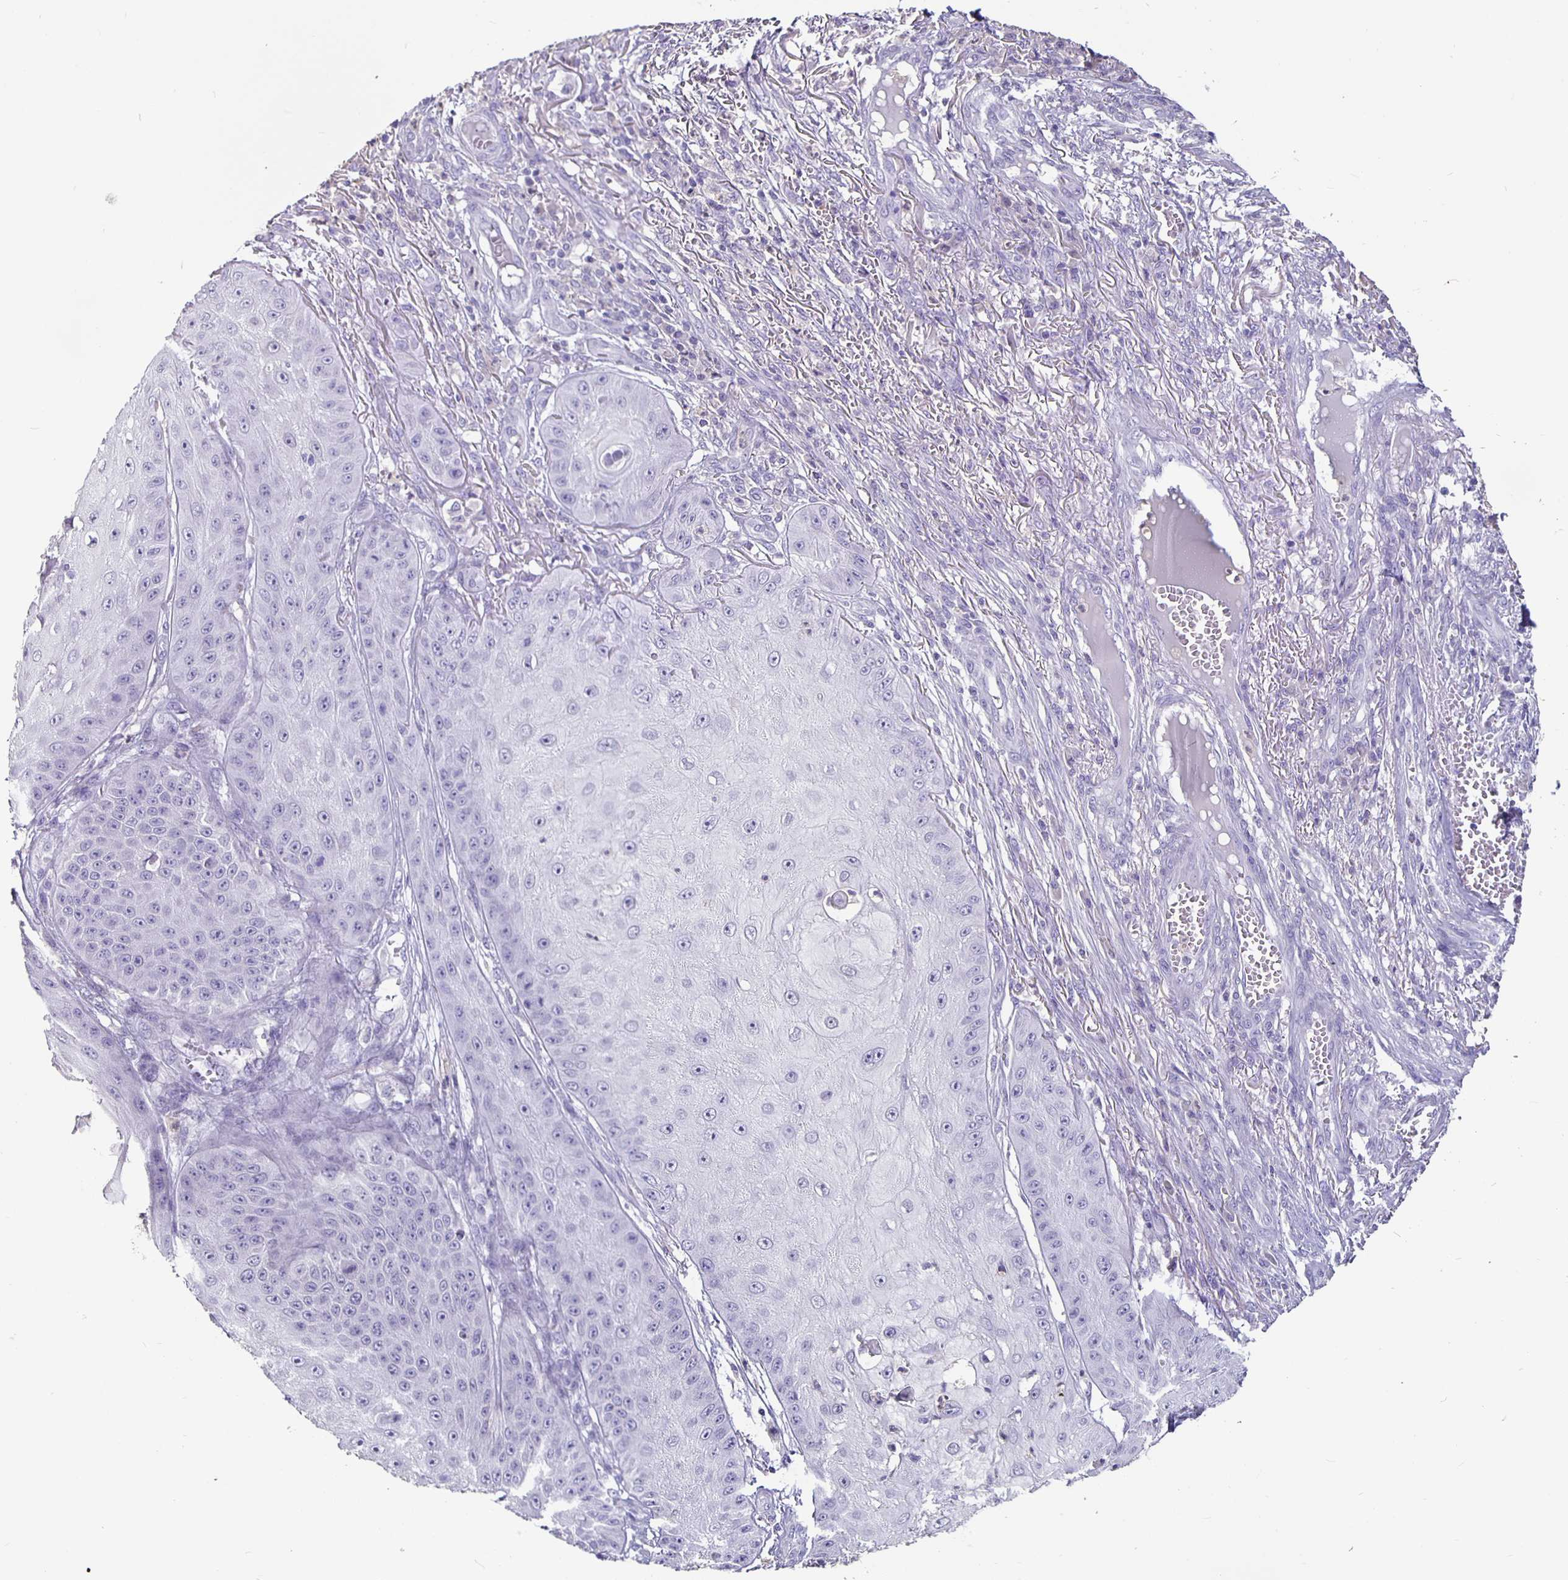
{"staining": {"intensity": "negative", "quantity": "none", "location": "none"}, "tissue": "skin cancer", "cell_type": "Tumor cells", "image_type": "cancer", "snomed": [{"axis": "morphology", "description": "Squamous cell carcinoma, NOS"}, {"axis": "topography", "description": "Skin"}], "caption": "Immunohistochemistry (IHC) photomicrograph of neoplastic tissue: skin cancer stained with DAB displays no significant protein staining in tumor cells.", "gene": "GPX4", "patient": {"sex": "male", "age": 70}}